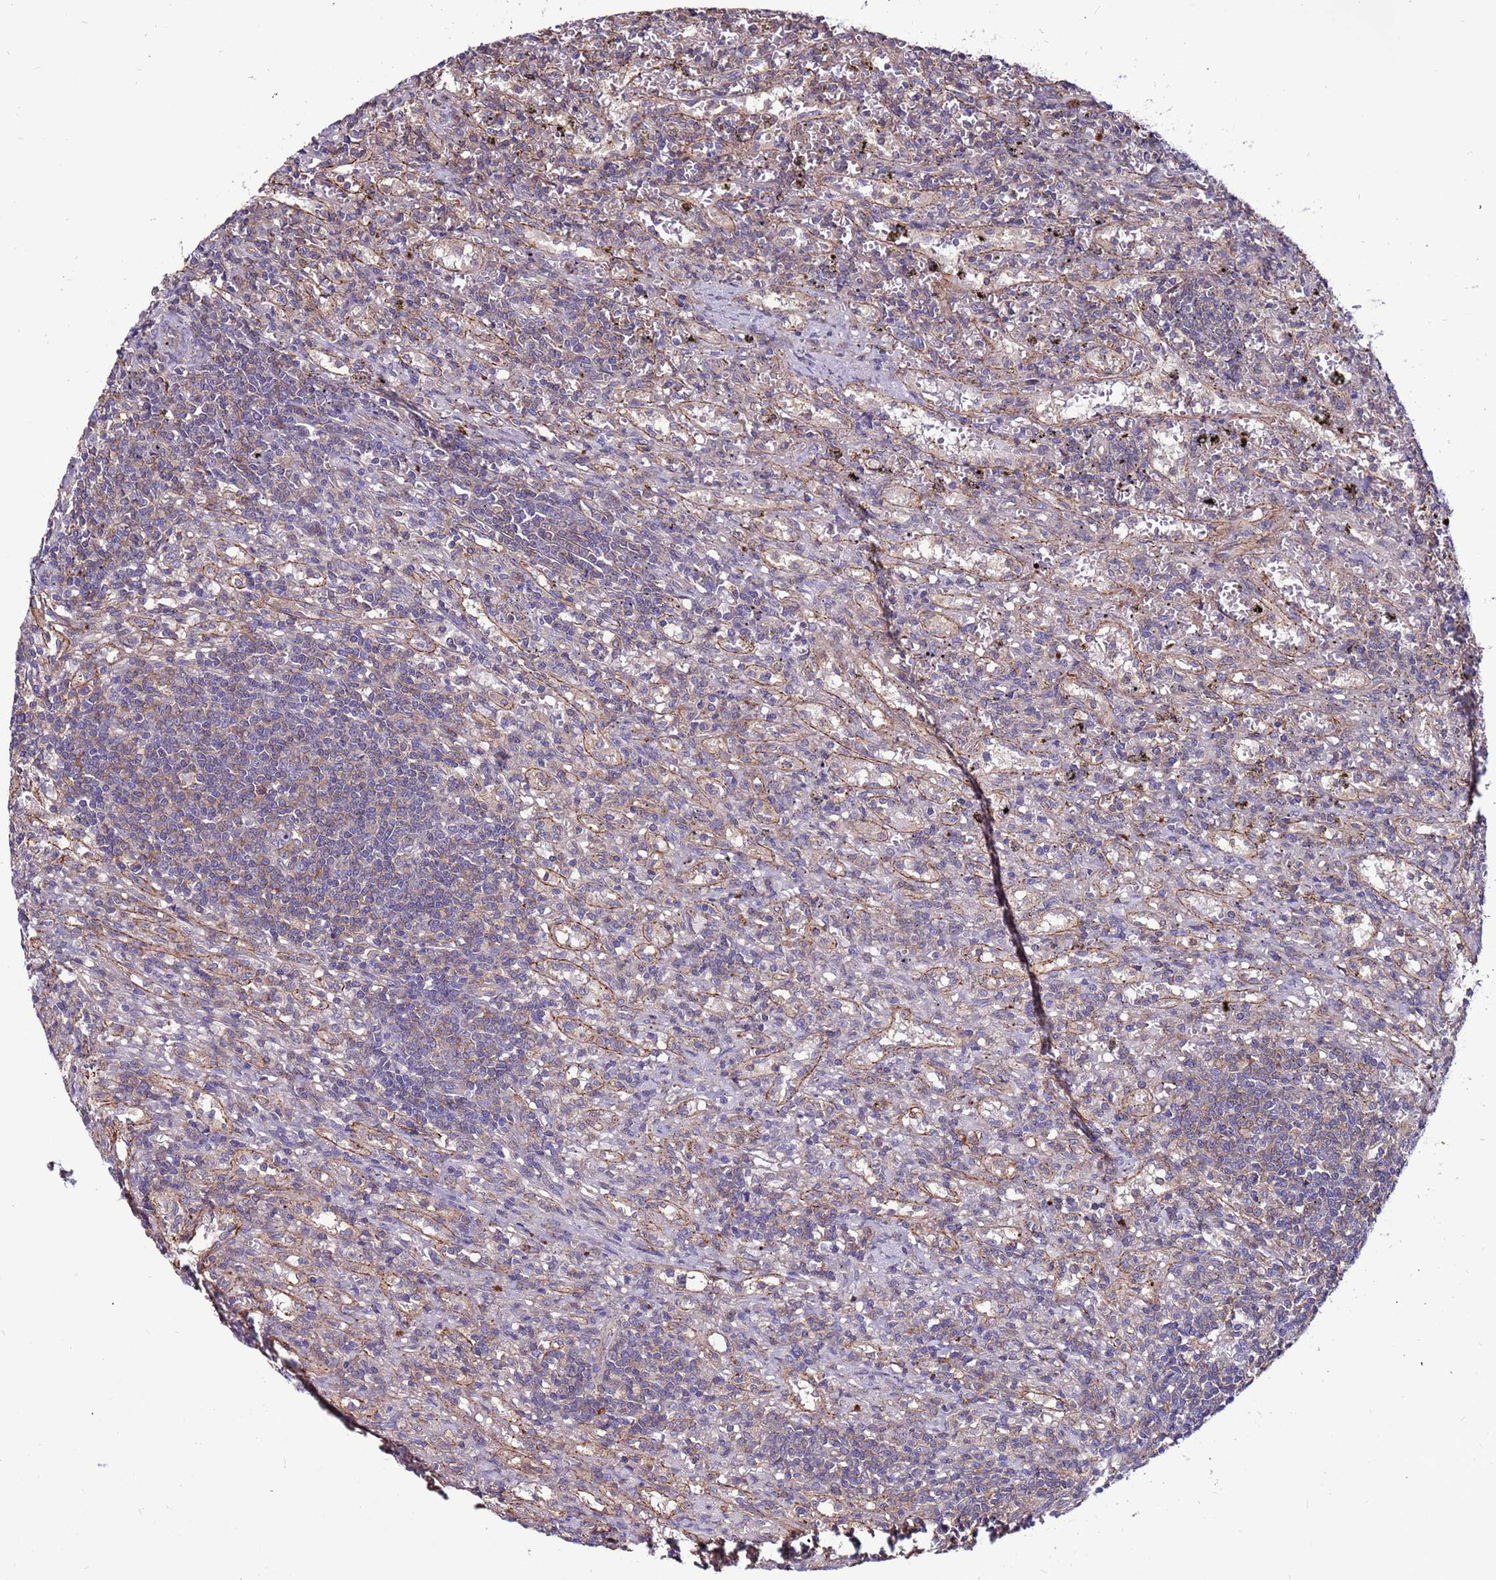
{"staining": {"intensity": "weak", "quantity": "<25%", "location": "cytoplasmic/membranous"}, "tissue": "lymphoma", "cell_type": "Tumor cells", "image_type": "cancer", "snomed": [{"axis": "morphology", "description": "Malignant lymphoma, non-Hodgkin's type, Low grade"}, {"axis": "topography", "description": "Spleen"}], "caption": "Human lymphoma stained for a protein using IHC exhibits no expression in tumor cells.", "gene": "NRN1L", "patient": {"sex": "male", "age": 76}}